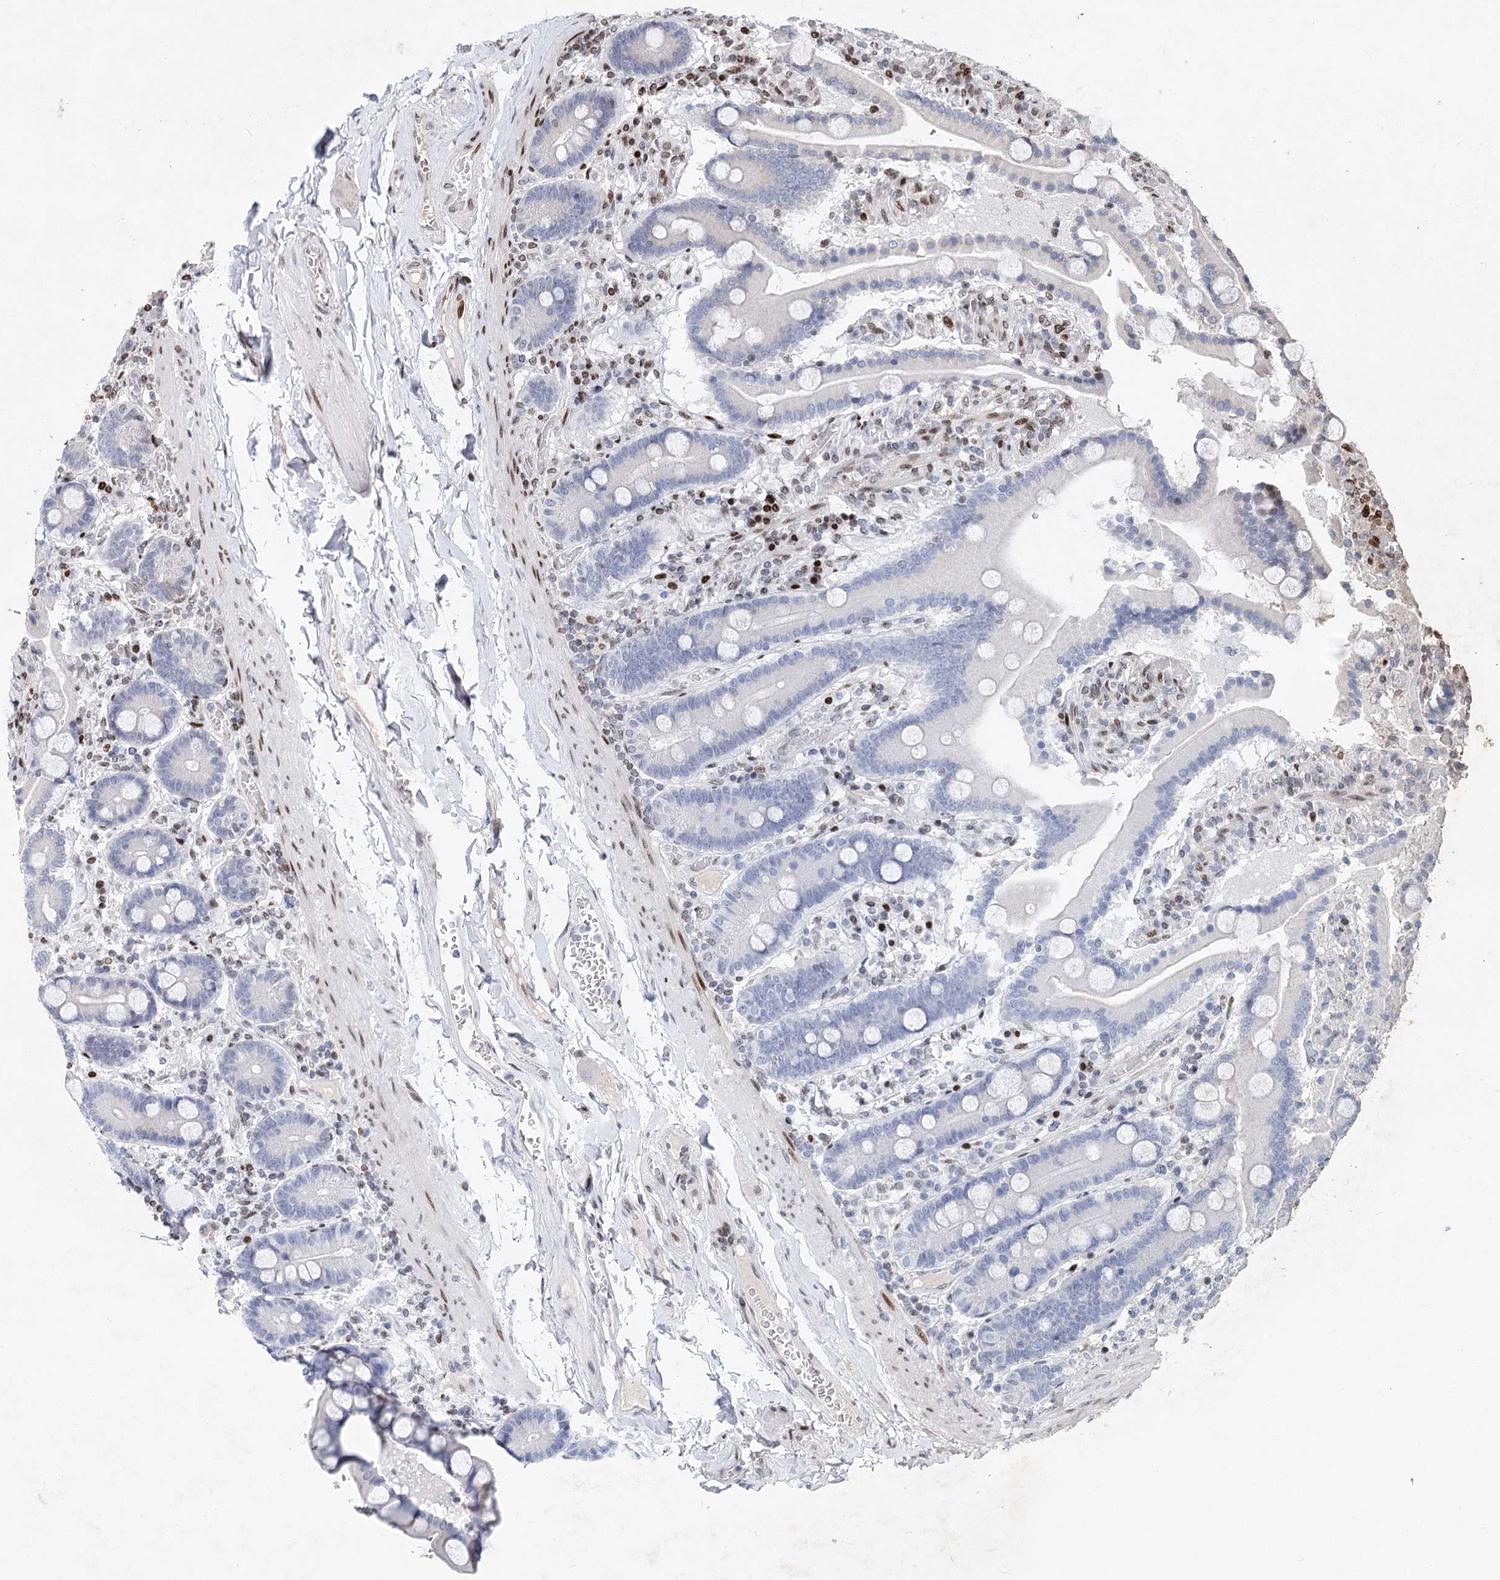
{"staining": {"intensity": "negative", "quantity": "none", "location": "none"}, "tissue": "duodenum", "cell_type": "Glandular cells", "image_type": "normal", "snomed": [{"axis": "morphology", "description": "Normal tissue, NOS"}, {"axis": "topography", "description": "Duodenum"}], "caption": "Duodenum stained for a protein using immunohistochemistry (IHC) displays no staining glandular cells.", "gene": "FRMD4A", "patient": {"sex": "male", "age": 55}}